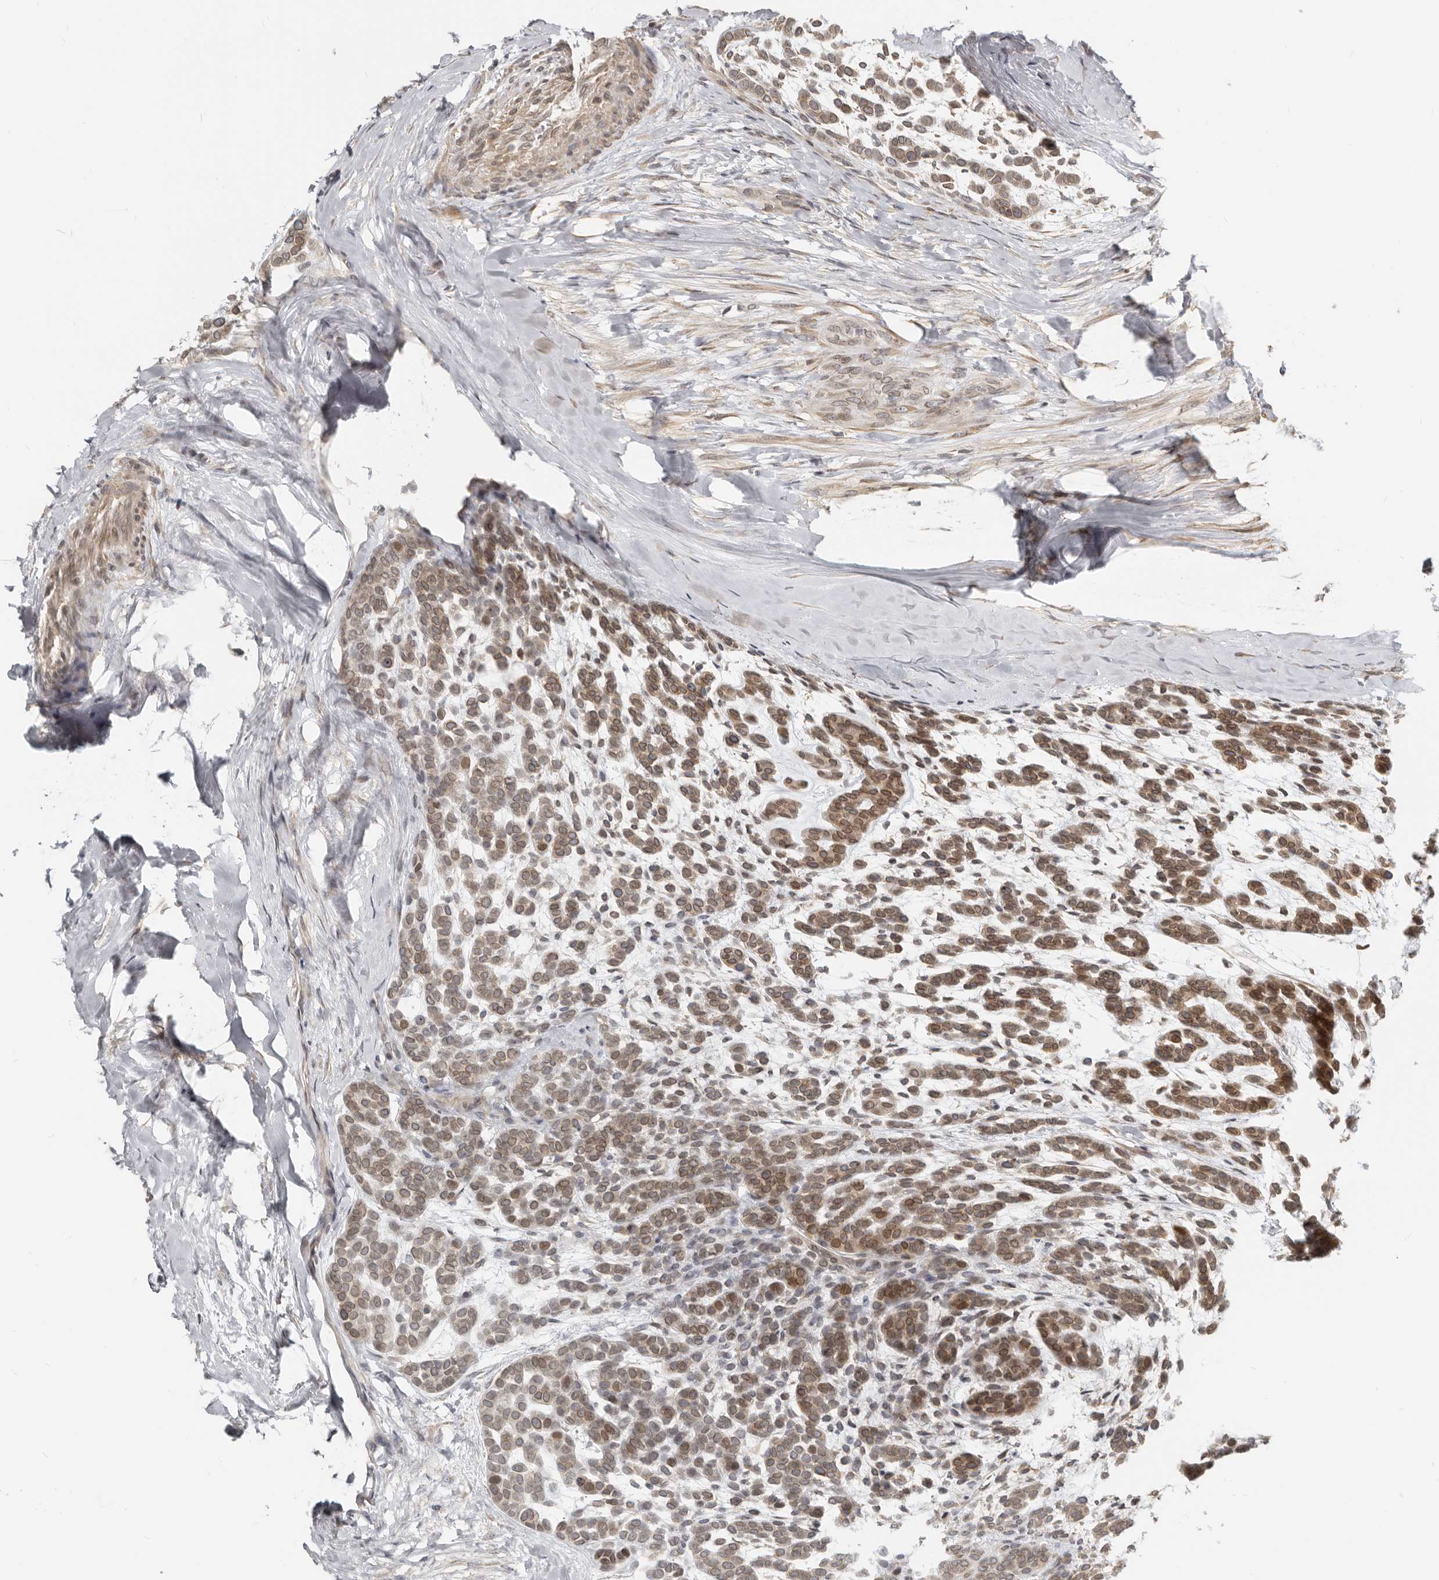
{"staining": {"intensity": "moderate", "quantity": ">75%", "location": "cytoplasmic/membranous,nuclear"}, "tissue": "head and neck cancer", "cell_type": "Tumor cells", "image_type": "cancer", "snomed": [{"axis": "morphology", "description": "Adenocarcinoma, NOS"}, {"axis": "morphology", "description": "Adenoma, NOS"}, {"axis": "topography", "description": "Head-Neck"}], "caption": "Protein staining of head and neck cancer tissue shows moderate cytoplasmic/membranous and nuclear expression in approximately >75% of tumor cells.", "gene": "NUP153", "patient": {"sex": "female", "age": 55}}